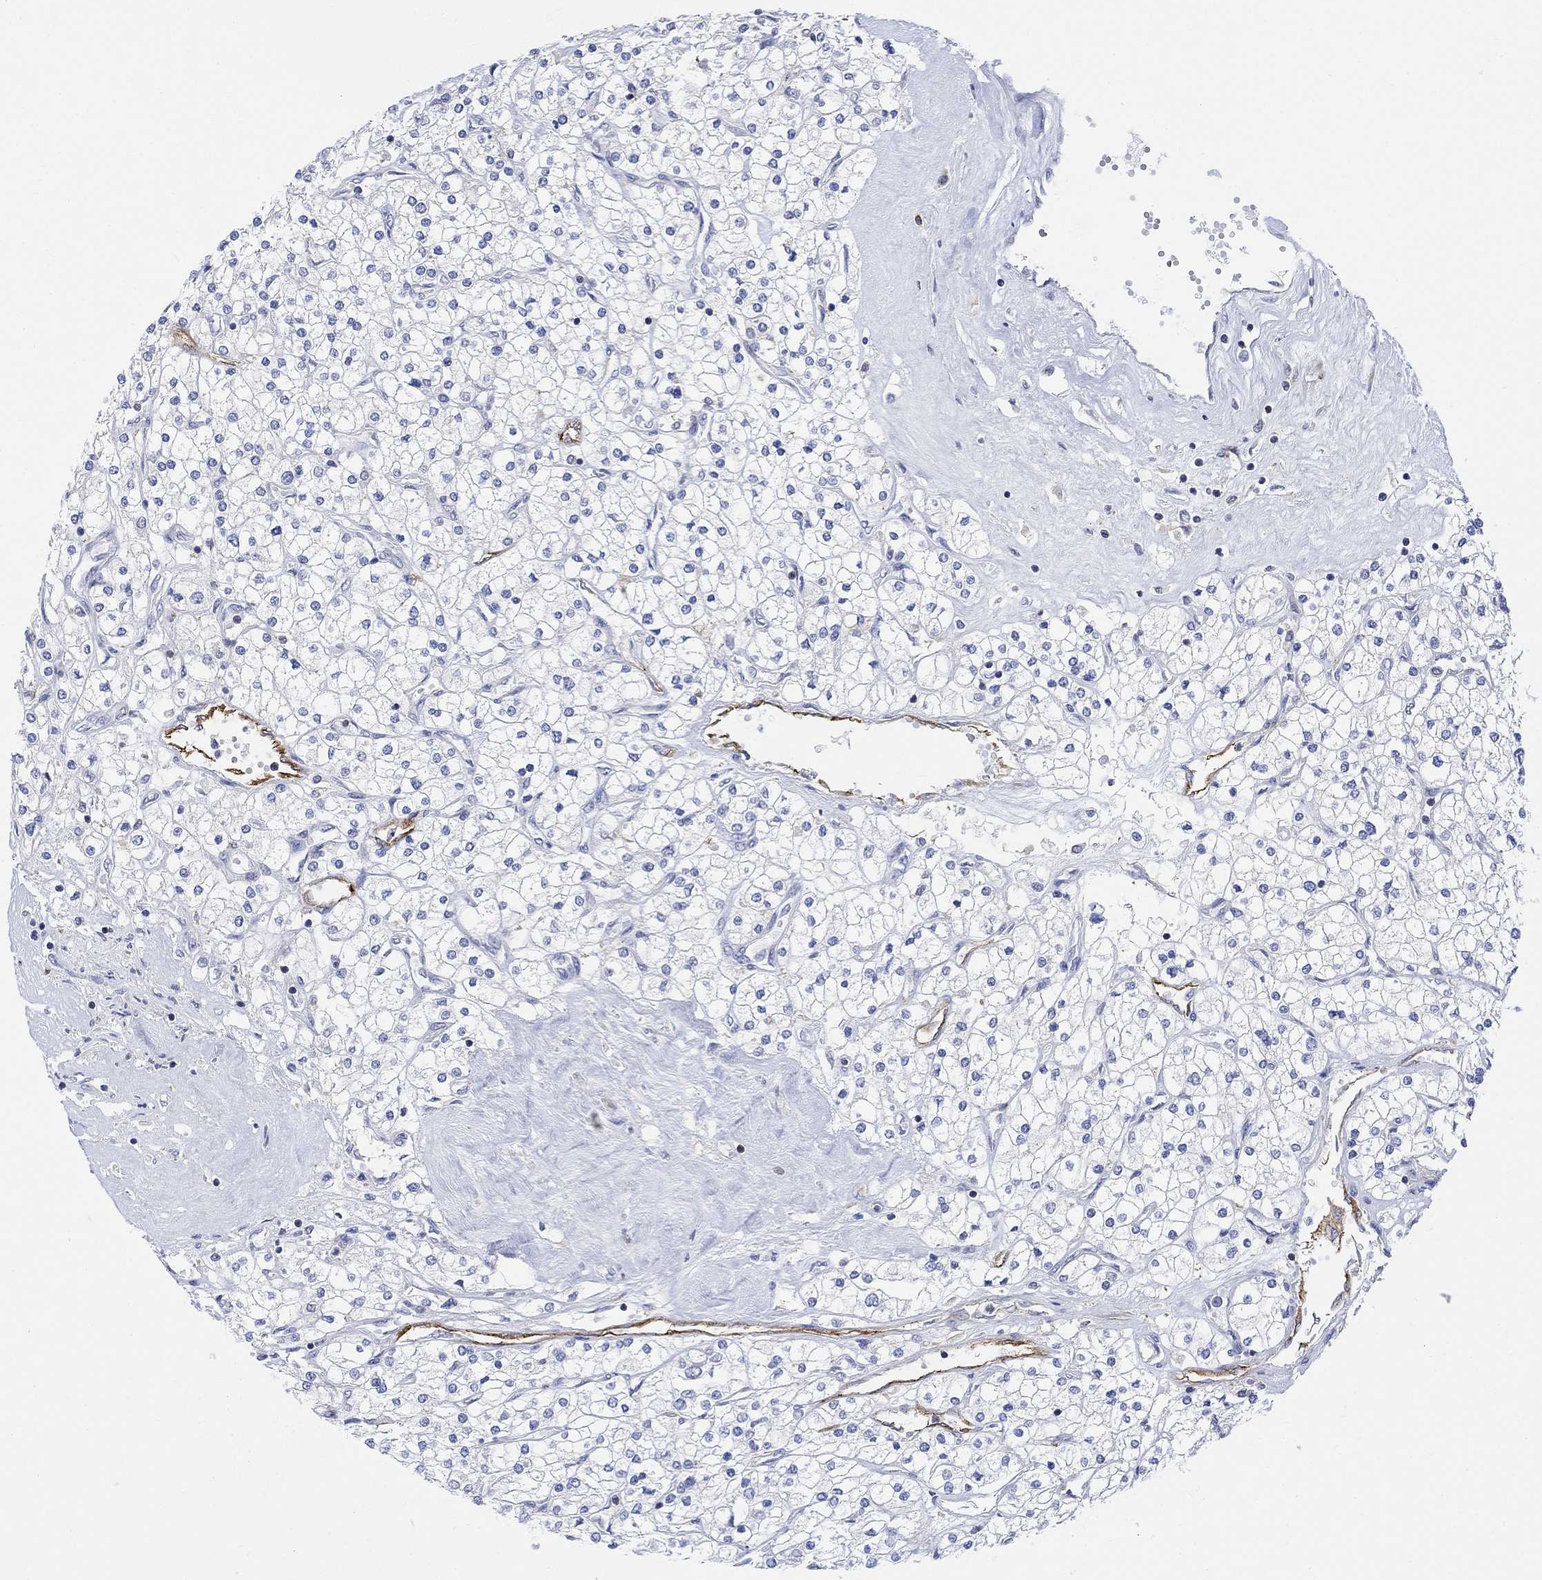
{"staining": {"intensity": "negative", "quantity": "none", "location": "none"}, "tissue": "renal cancer", "cell_type": "Tumor cells", "image_type": "cancer", "snomed": [{"axis": "morphology", "description": "Adenocarcinoma, NOS"}, {"axis": "topography", "description": "Kidney"}], "caption": "Photomicrograph shows no significant protein staining in tumor cells of adenocarcinoma (renal).", "gene": "ARSK", "patient": {"sex": "male", "age": 80}}